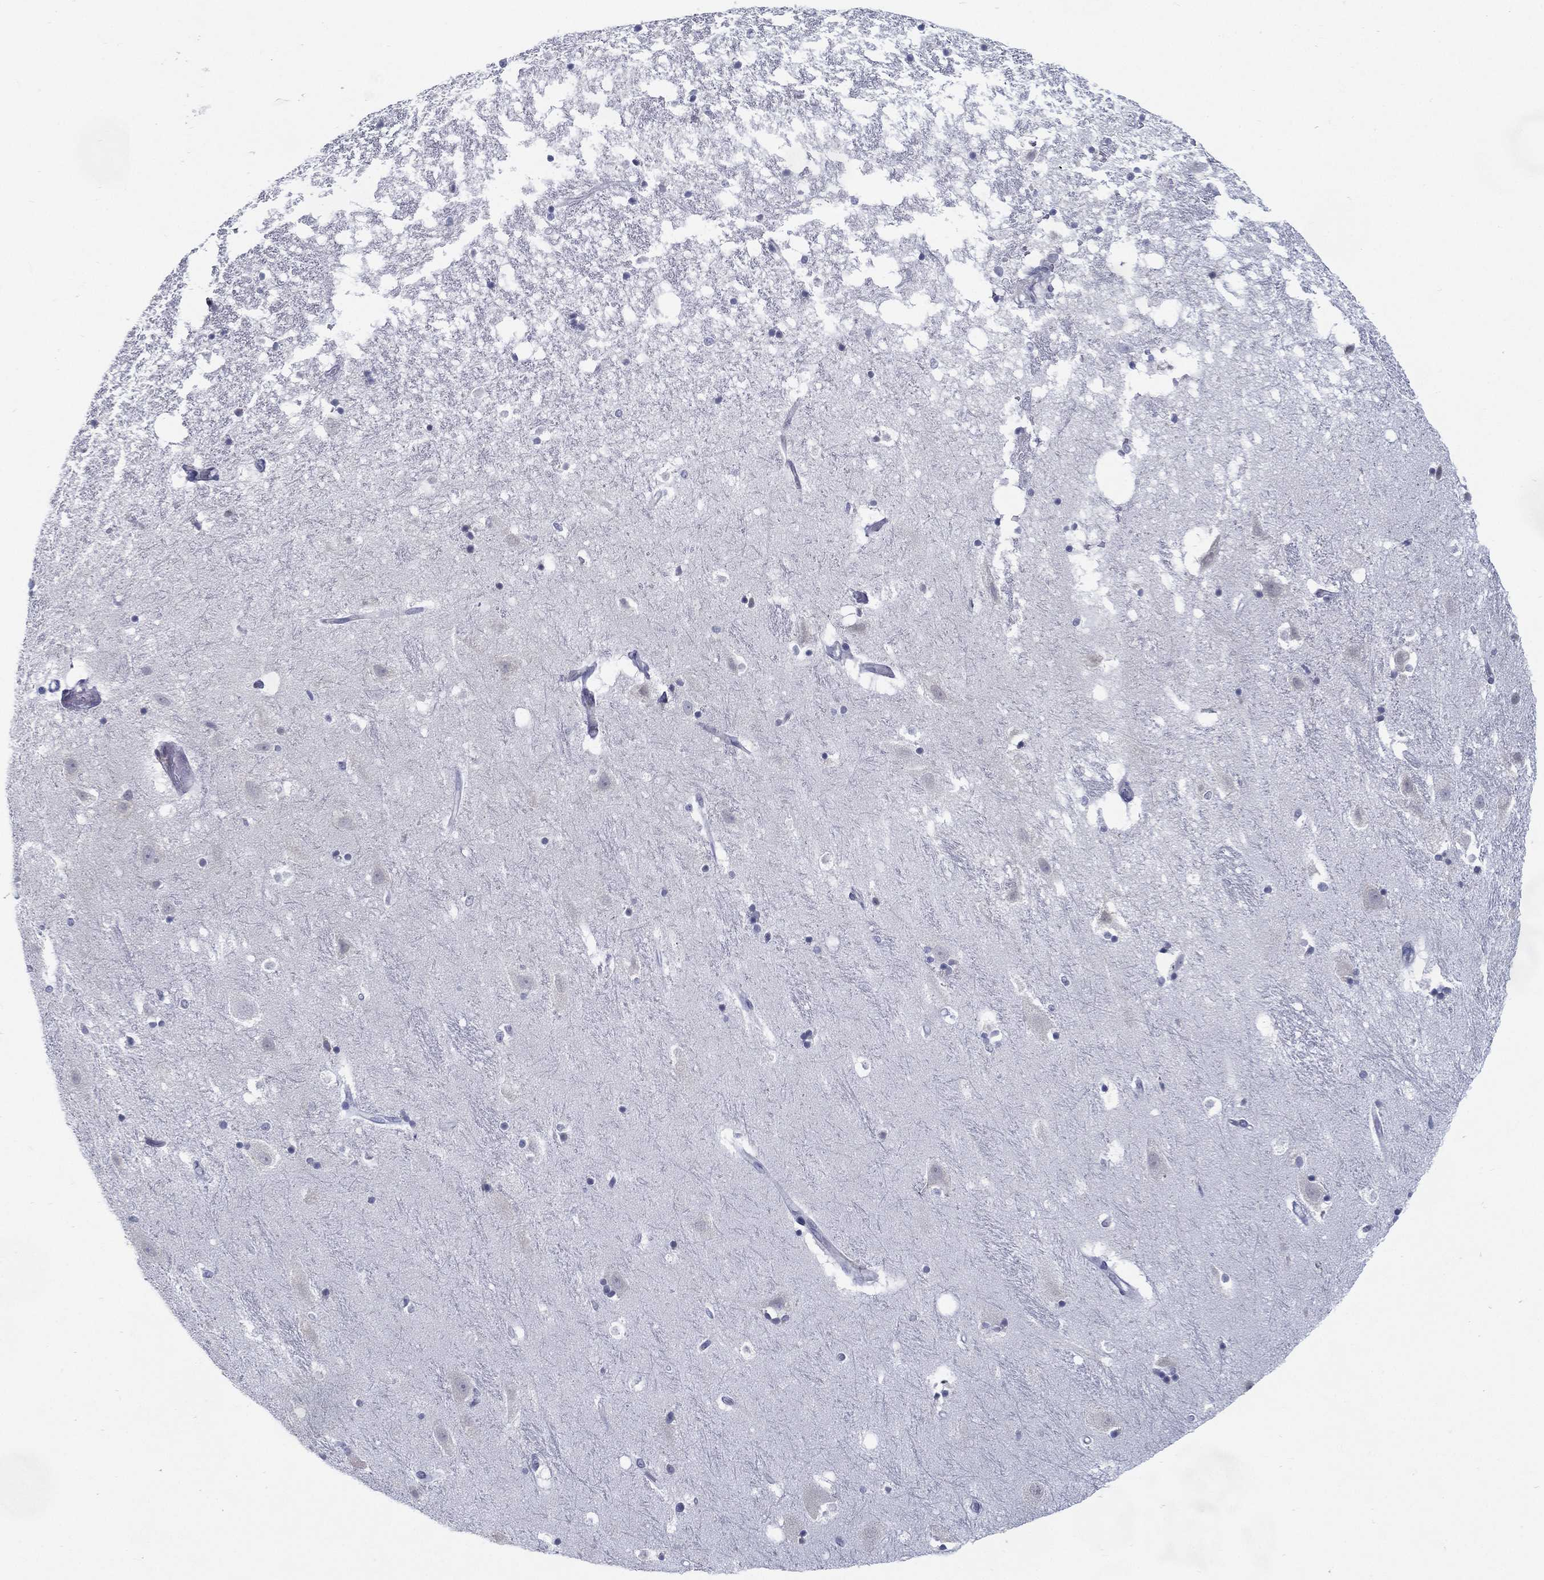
{"staining": {"intensity": "negative", "quantity": "none", "location": "none"}, "tissue": "hippocampus", "cell_type": "Glial cells", "image_type": "normal", "snomed": [{"axis": "morphology", "description": "Normal tissue, NOS"}, {"axis": "topography", "description": "Hippocampus"}], "caption": "This photomicrograph is of benign hippocampus stained with immunohistochemistry (IHC) to label a protein in brown with the nuclei are counter-stained blue. There is no staining in glial cells. The staining is performed using DAB (3,3'-diaminobenzidine) brown chromogen with nuclei counter-stained in using hematoxylin.", "gene": "C19orf18", "patient": {"sex": "male", "age": 49}}